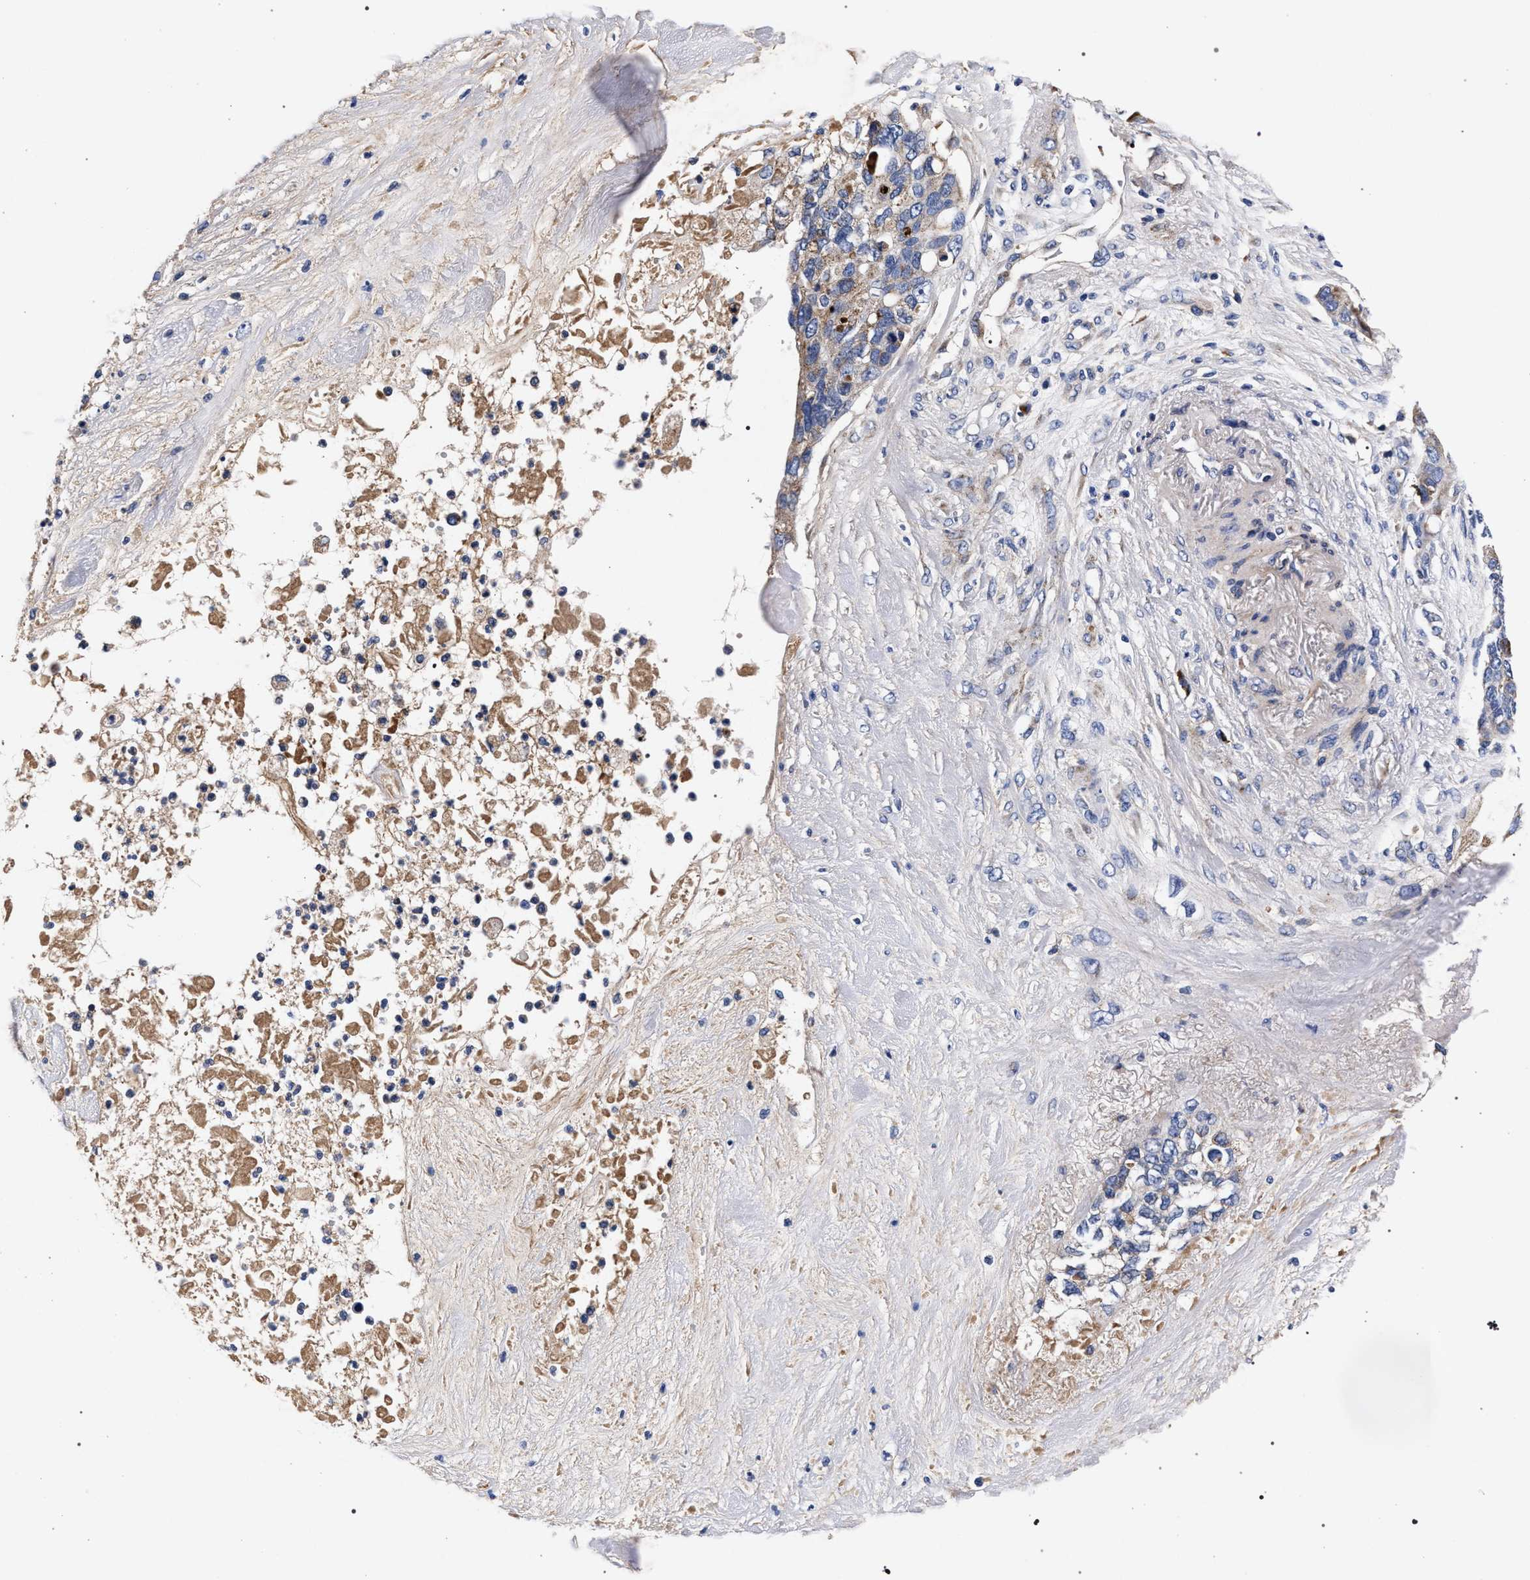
{"staining": {"intensity": "weak", "quantity": "25%-75%", "location": "cytoplasmic/membranous"}, "tissue": "pancreatic cancer", "cell_type": "Tumor cells", "image_type": "cancer", "snomed": [{"axis": "morphology", "description": "Adenocarcinoma, NOS"}, {"axis": "topography", "description": "Pancreas"}], "caption": "High-magnification brightfield microscopy of pancreatic adenocarcinoma stained with DAB (brown) and counterstained with hematoxylin (blue). tumor cells exhibit weak cytoplasmic/membranous staining is identified in about25%-75% of cells.", "gene": "ACOX1", "patient": {"sex": "female", "age": 56}}